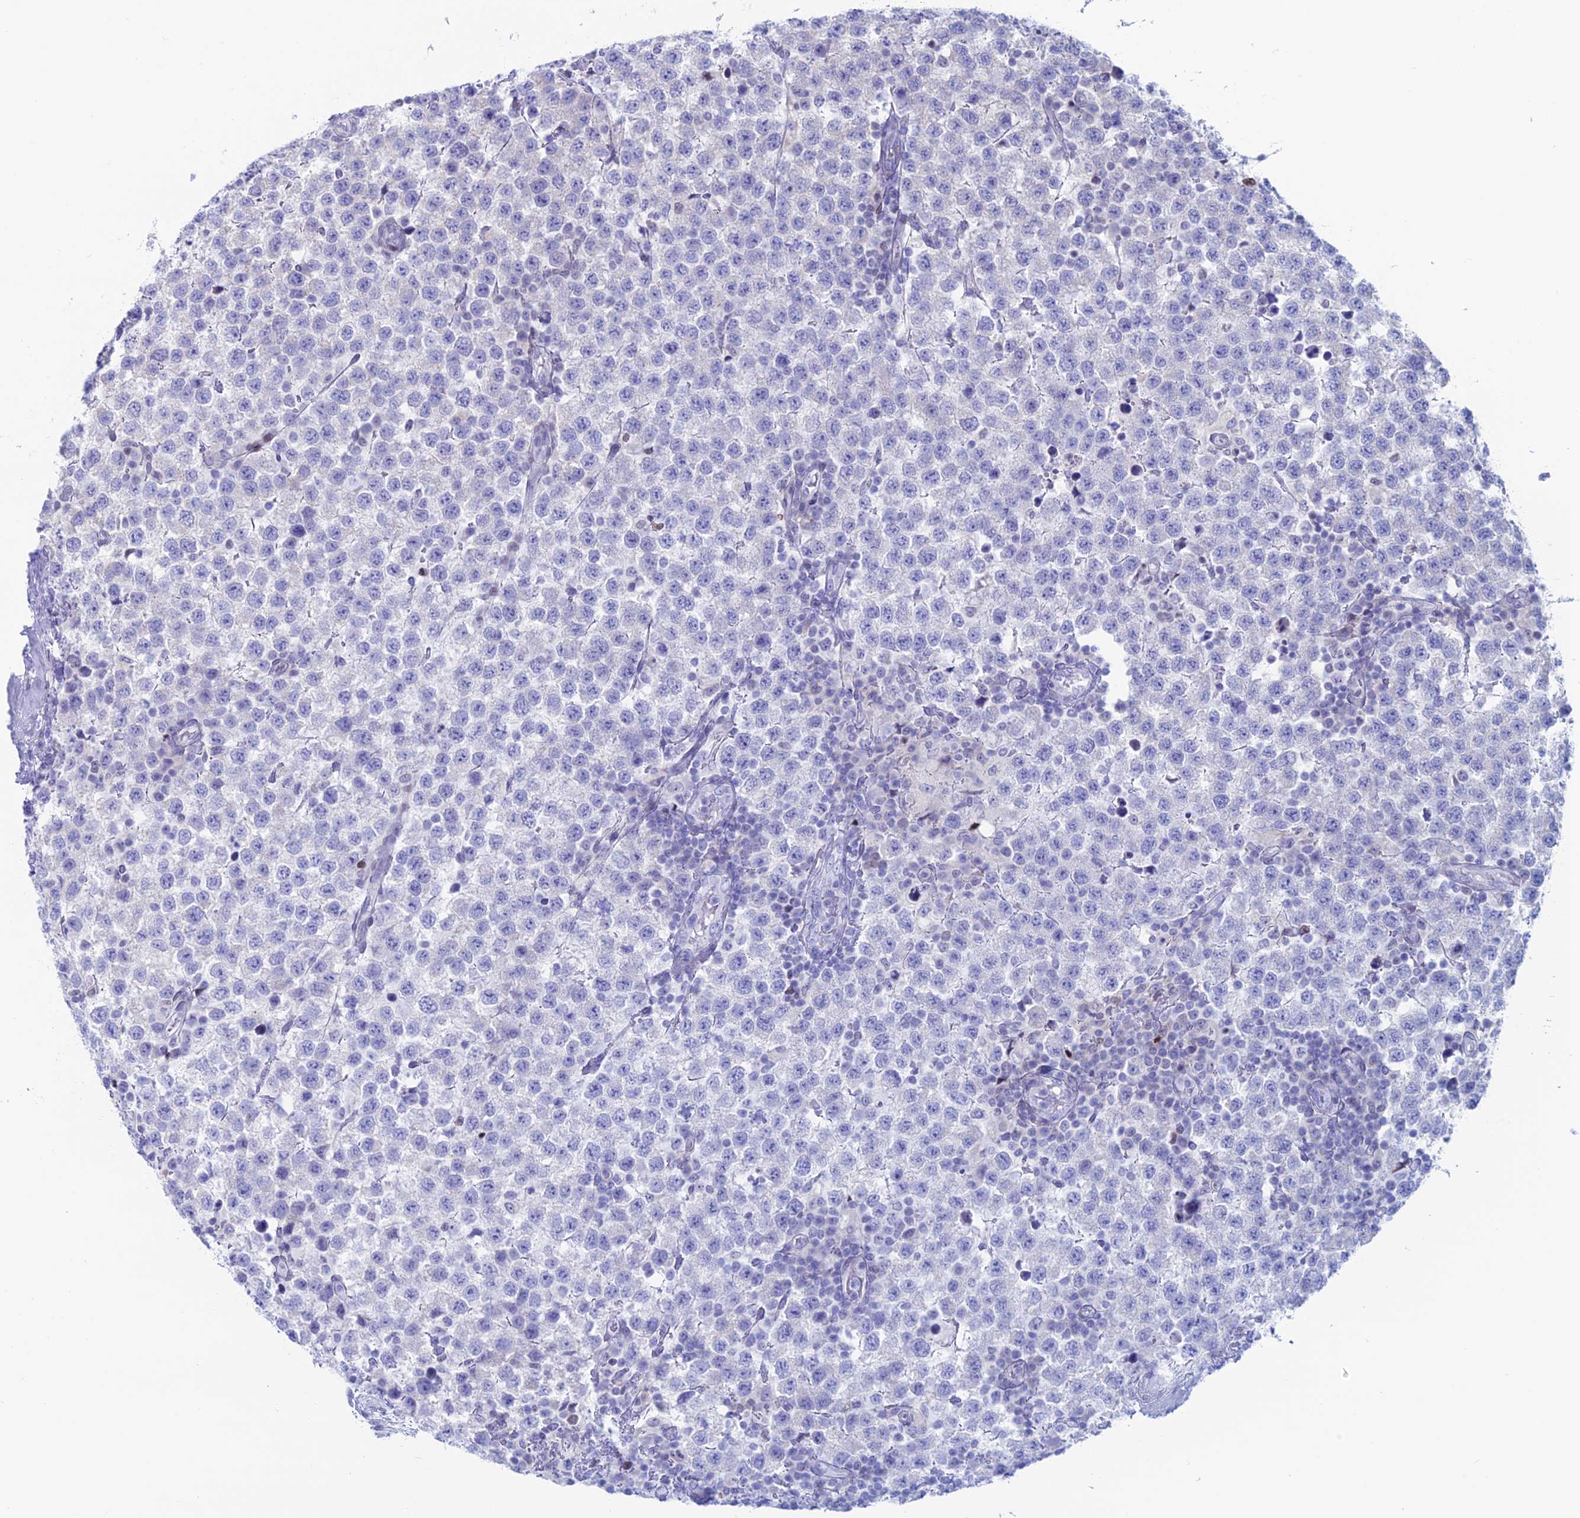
{"staining": {"intensity": "negative", "quantity": "none", "location": "none"}, "tissue": "testis cancer", "cell_type": "Tumor cells", "image_type": "cancer", "snomed": [{"axis": "morphology", "description": "Seminoma, NOS"}, {"axis": "topography", "description": "Testis"}], "caption": "An immunohistochemistry image of seminoma (testis) is shown. There is no staining in tumor cells of seminoma (testis).", "gene": "CERS6", "patient": {"sex": "male", "age": 34}}